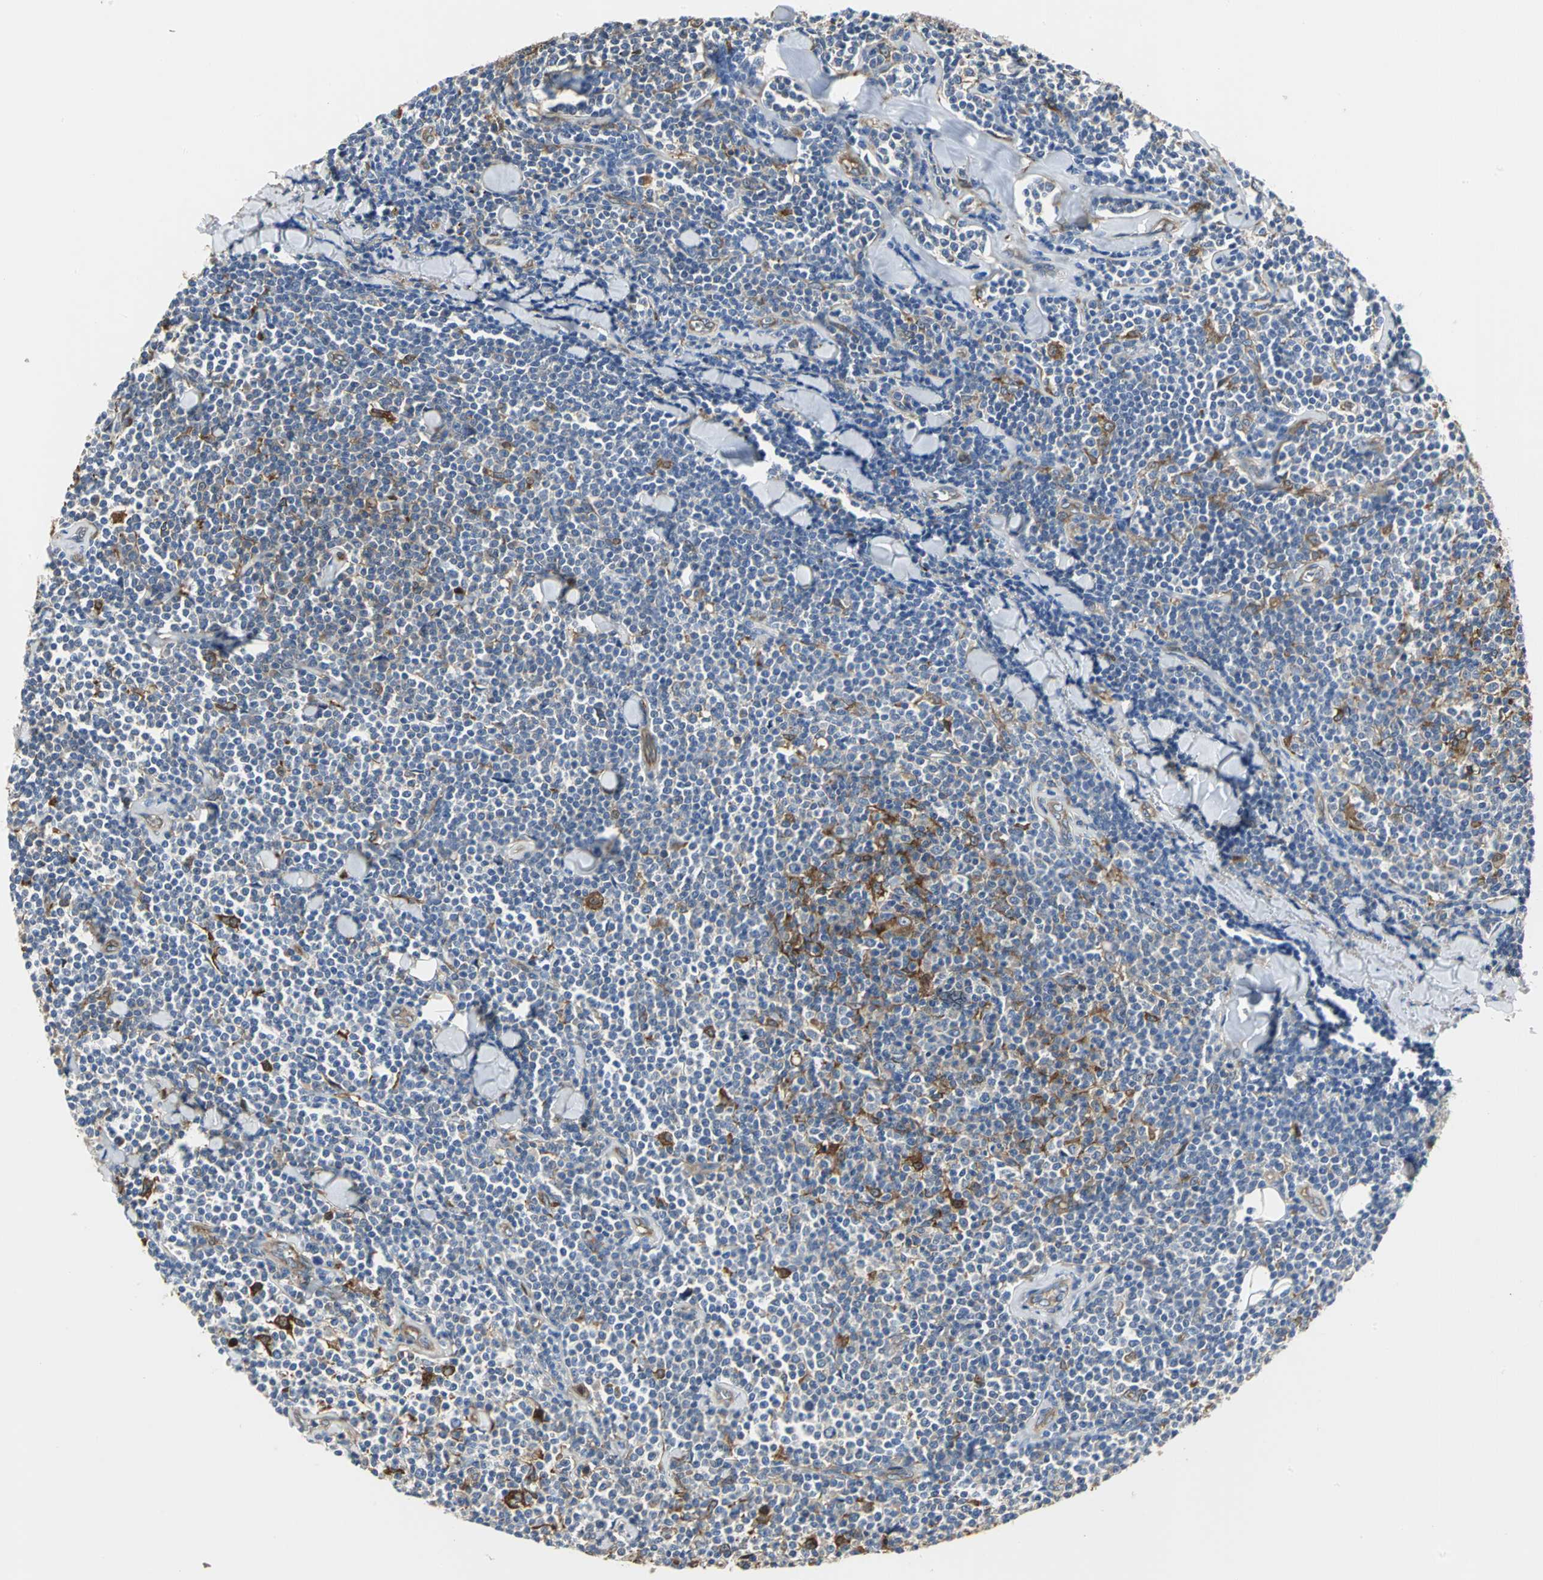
{"staining": {"intensity": "negative", "quantity": "none", "location": "none"}, "tissue": "lymphoma", "cell_type": "Tumor cells", "image_type": "cancer", "snomed": [{"axis": "morphology", "description": "Malignant lymphoma, non-Hodgkin's type, Low grade"}, {"axis": "topography", "description": "Soft tissue"}], "caption": "Lymphoma was stained to show a protein in brown. There is no significant positivity in tumor cells.", "gene": "CHRNB1", "patient": {"sex": "male", "age": 92}}